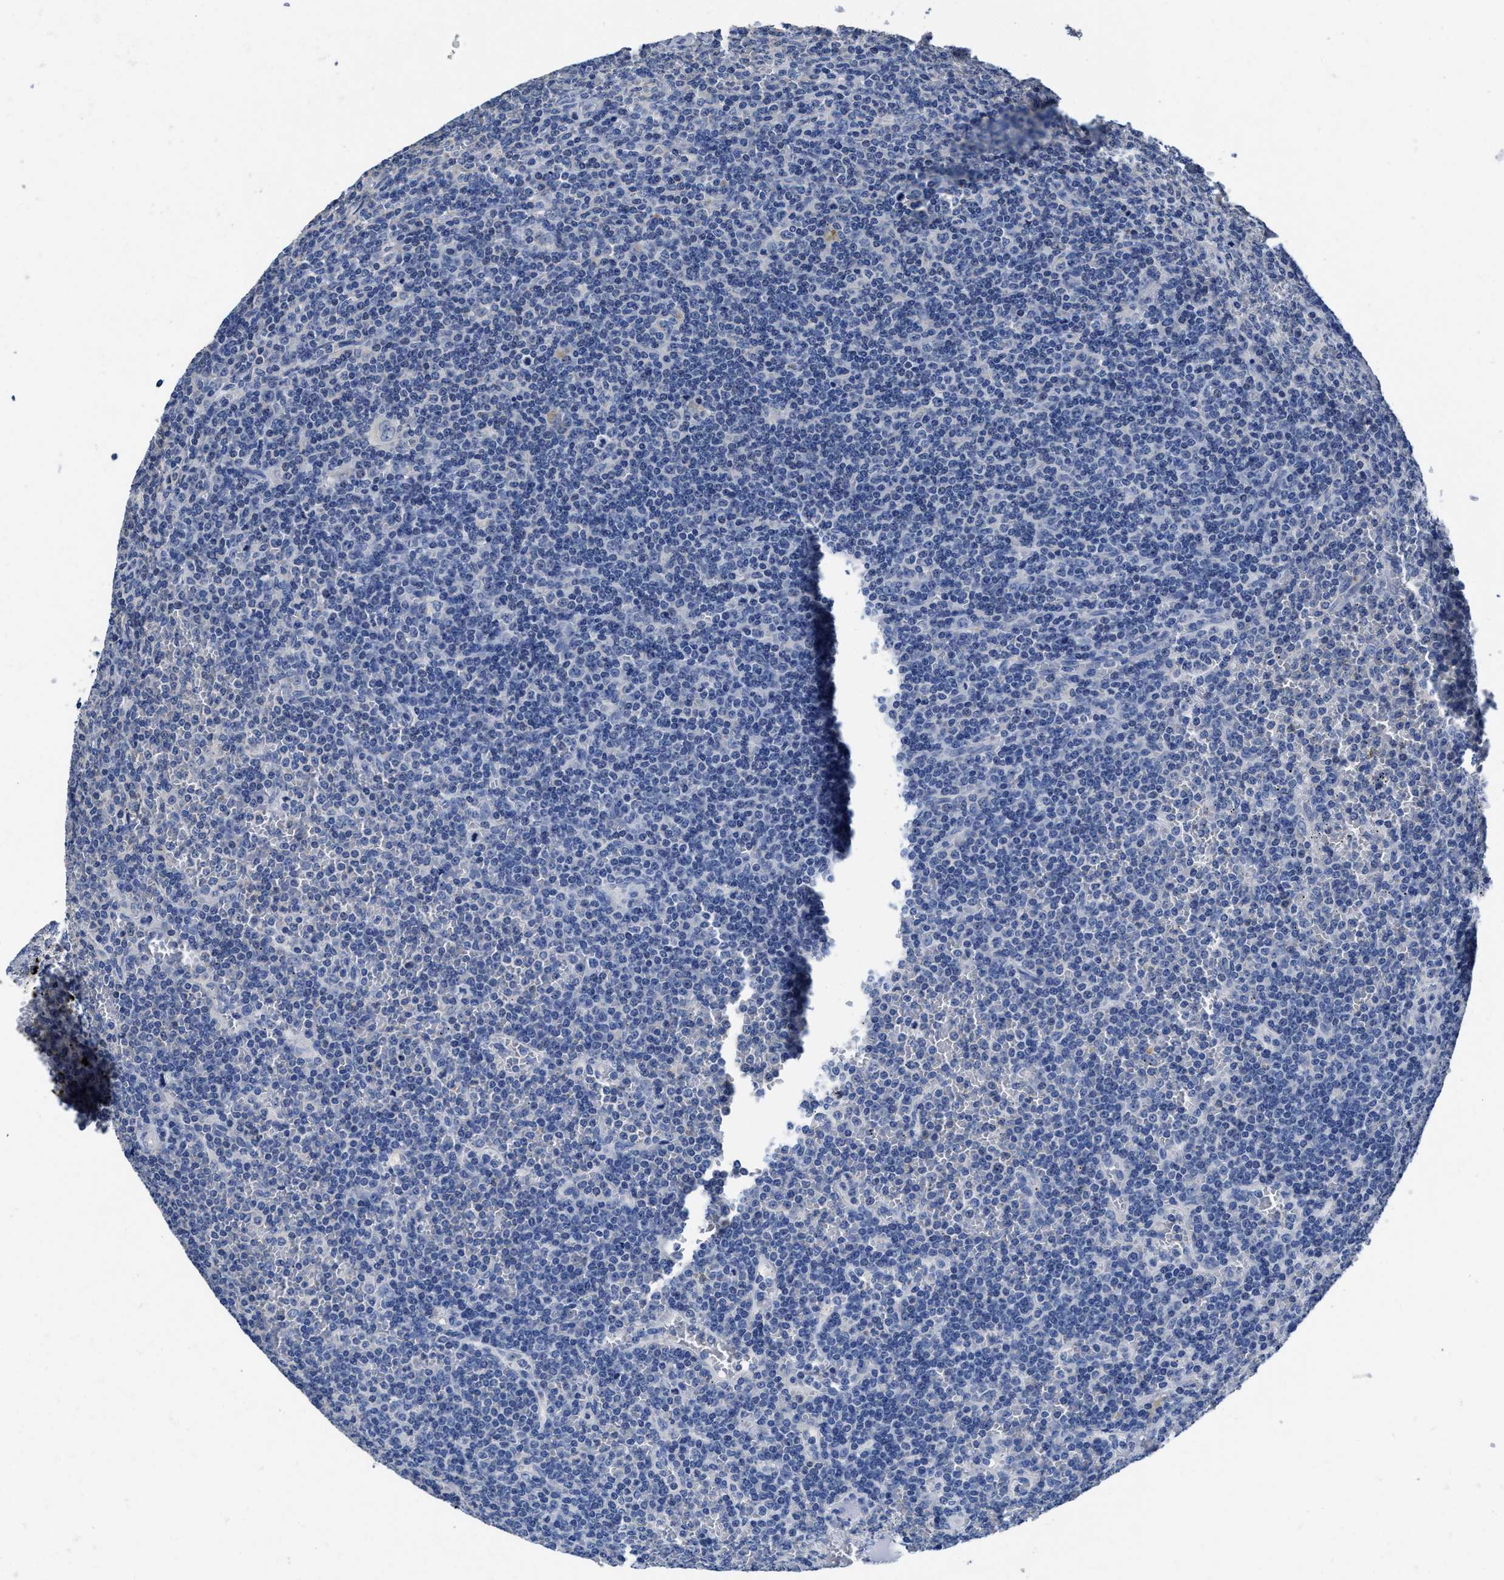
{"staining": {"intensity": "negative", "quantity": "none", "location": "none"}, "tissue": "lymphoma", "cell_type": "Tumor cells", "image_type": "cancer", "snomed": [{"axis": "morphology", "description": "Malignant lymphoma, non-Hodgkin's type, Low grade"}, {"axis": "topography", "description": "Spleen"}], "caption": "Immunohistochemical staining of human low-grade malignant lymphoma, non-Hodgkin's type demonstrates no significant staining in tumor cells.", "gene": "HOOK1", "patient": {"sex": "female", "age": 19}}